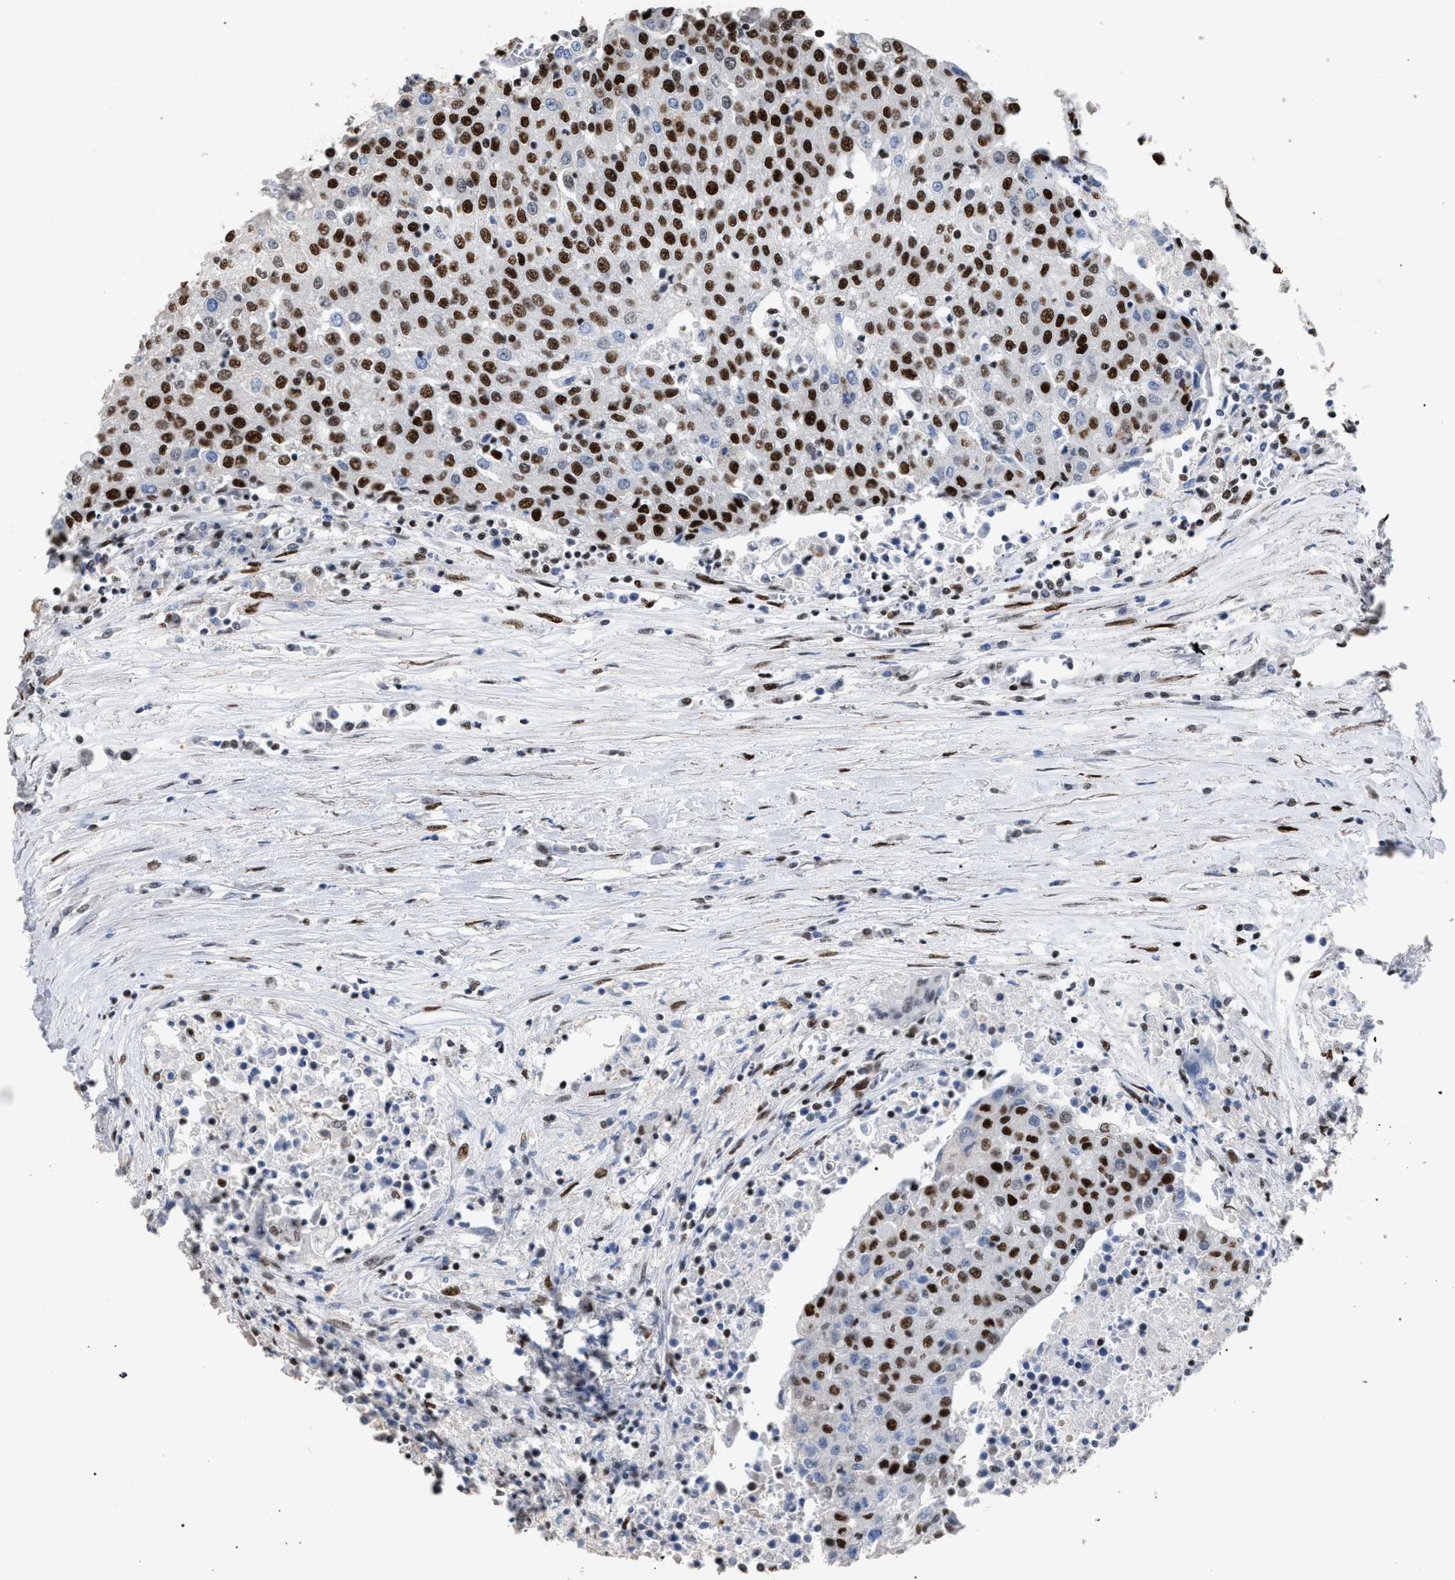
{"staining": {"intensity": "strong", "quantity": ">75%", "location": "nuclear"}, "tissue": "urothelial cancer", "cell_type": "Tumor cells", "image_type": "cancer", "snomed": [{"axis": "morphology", "description": "Urothelial carcinoma, High grade"}, {"axis": "topography", "description": "Urinary bladder"}], "caption": "There is high levels of strong nuclear expression in tumor cells of high-grade urothelial carcinoma, as demonstrated by immunohistochemical staining (brown color).", "gene": "TP53BP1", "patient": {"sex": "female", "age": 85}}